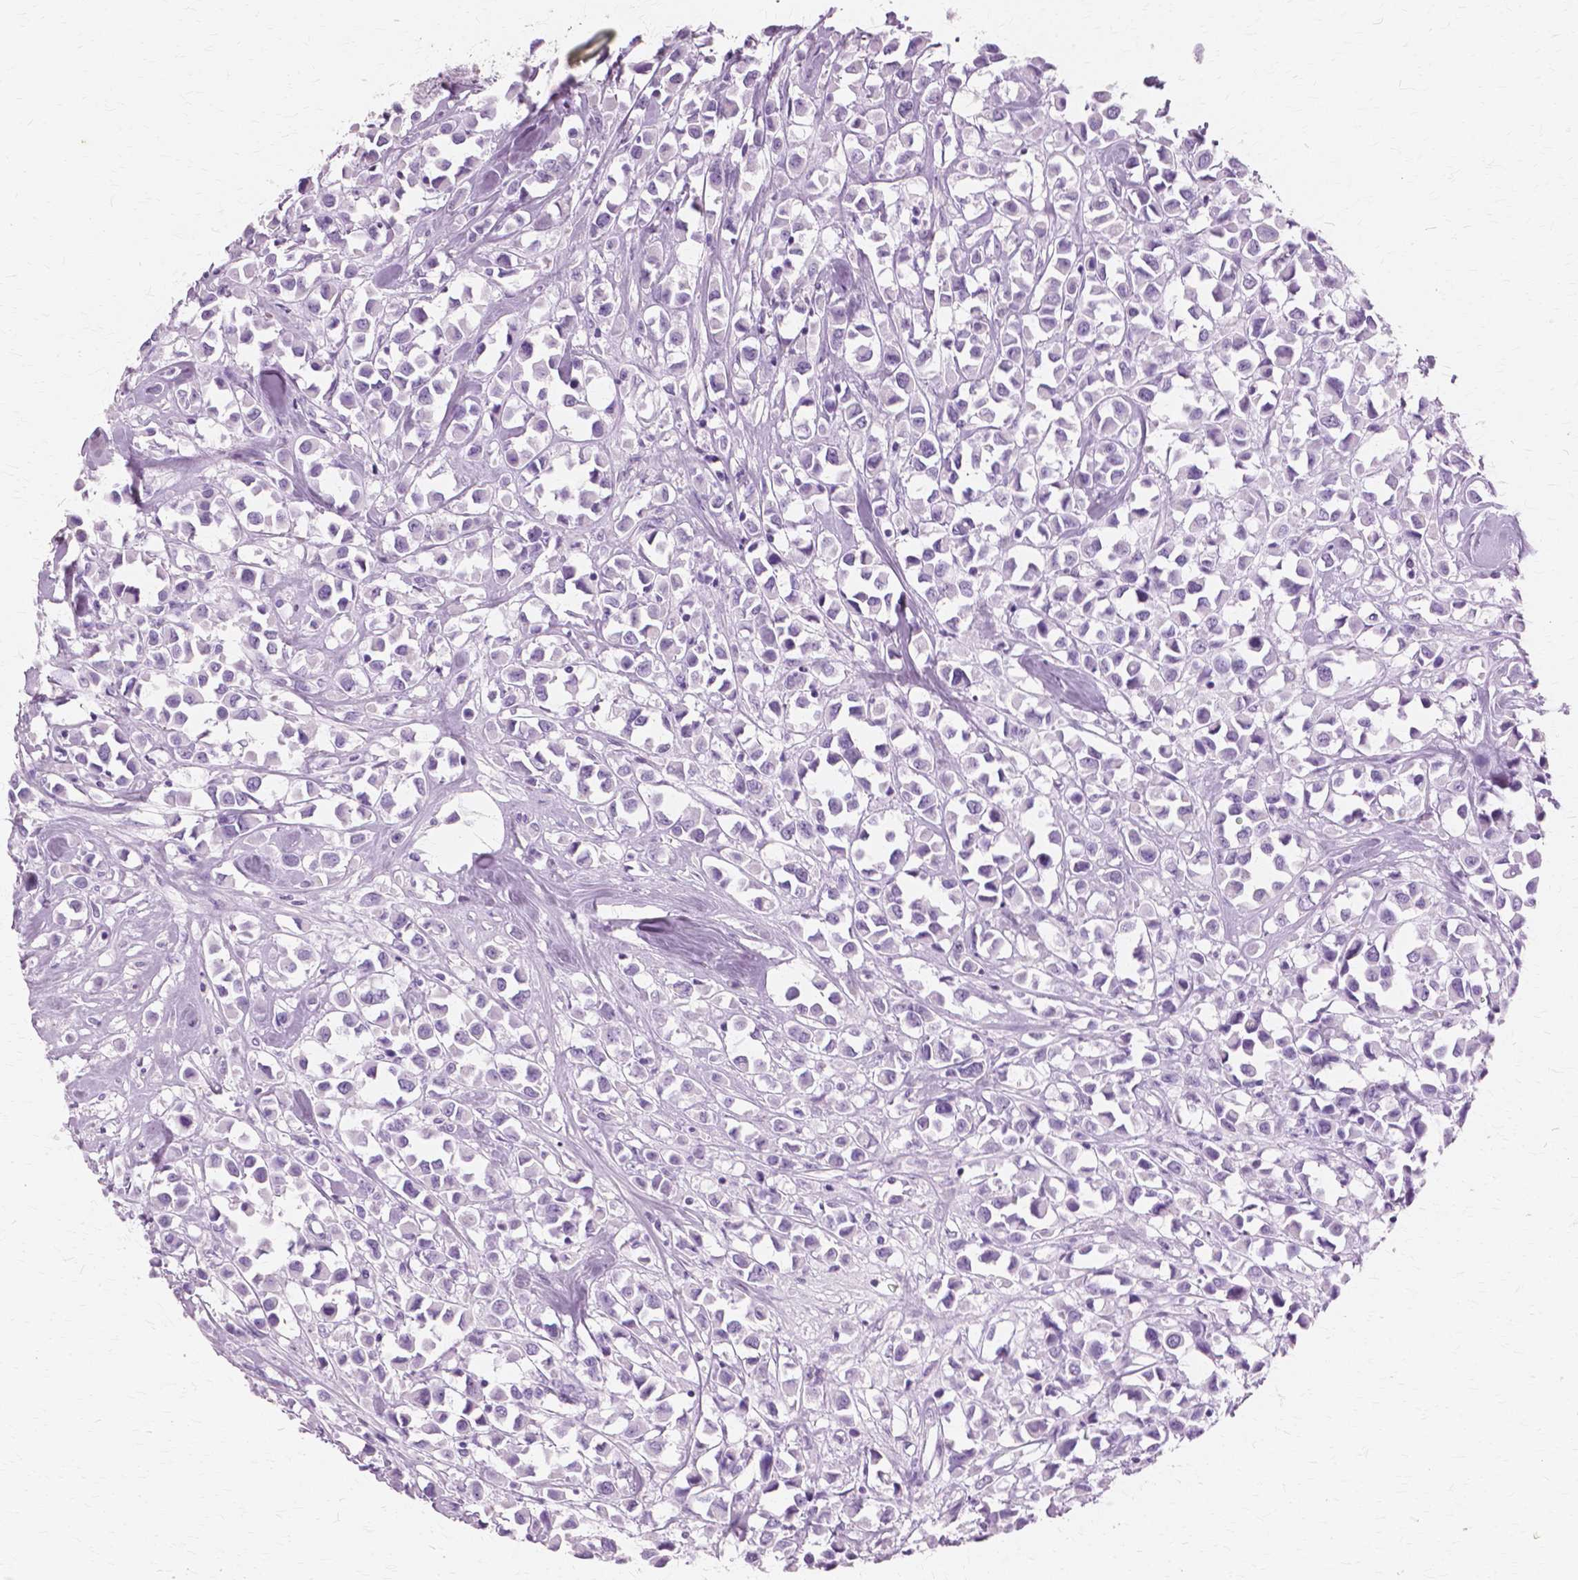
{"staining": {"intensity": "negative", "quantity": "none", "location": "none"}, "tissue": "breast cancer", "cell_type": "Tumor cells", "image_type": "cancer", "snomed": [{"axis": "morphology", "description": "Duct carcinoma"}, {"axis": "topography", "description": "Breast"}], "caption": "A micrograph of human infiltrating ductal carcinoma (breast) is negative for staining in tumor cells.", "gene": "SFTPD", "patient": {"sex": "female", "age": 61}}